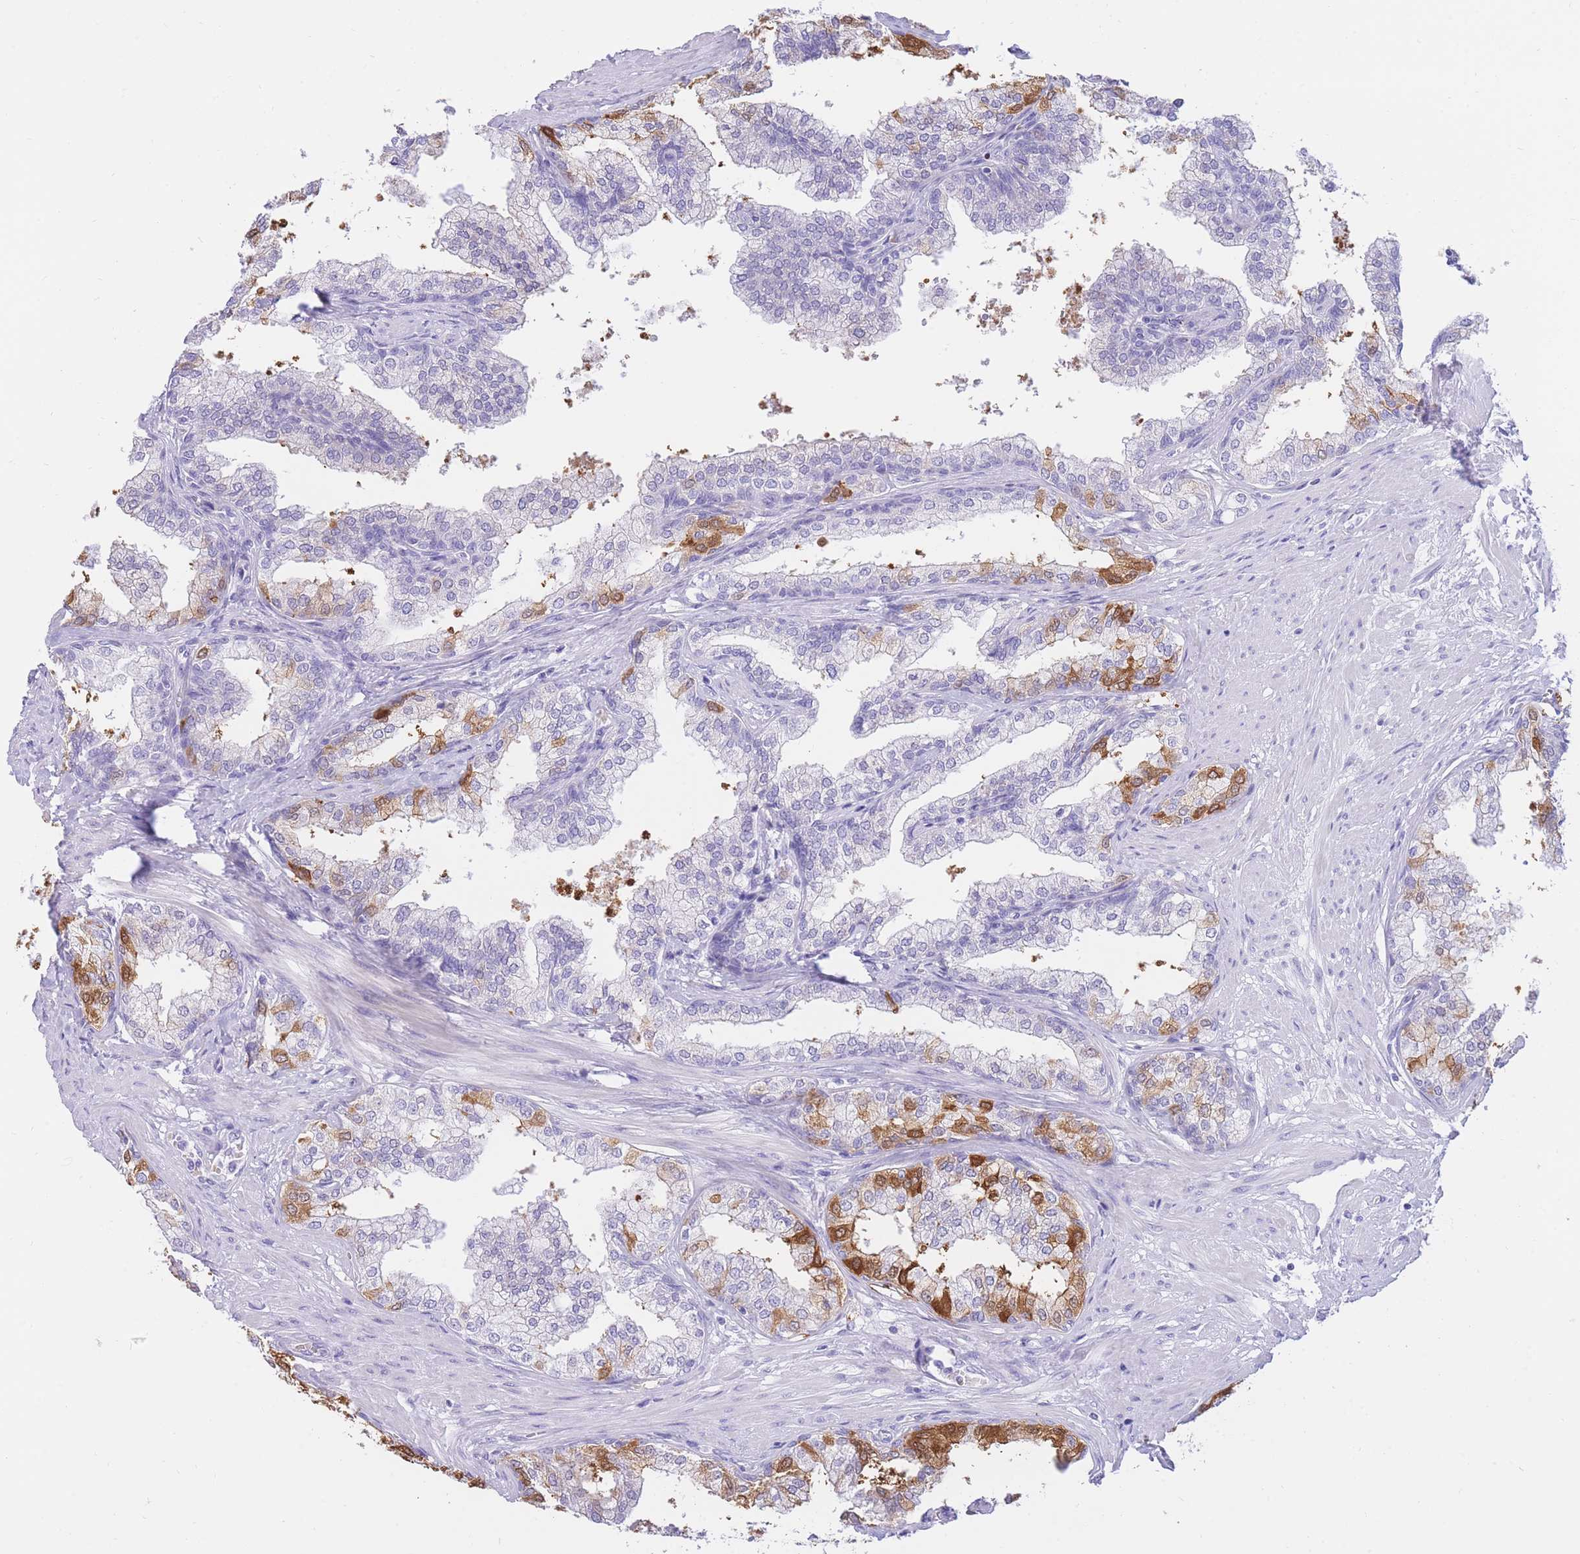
{"staining": {"intensity": "moderate", "quantity": "<25%", "location": "cytoplasmic/membranous"}, "tissue": "prostate", "cell_type": "Glandular cells", "image_type": "normal", "snomed": [{"axis": "morphology", "description": "Normal tissue, NOS"}, {"axis": "topography", "description": "Prostate"}], "caption": "Immunohistochemical staining of benign human prostate shows moderate cytoplasmic/membranous protein positivity in approximately <25% of glandular cells. The protein is shown in brown color, while the nuclei are stained blue.", "gene": "SSUH2", "patient": {"sex": "male", "age": 60}}